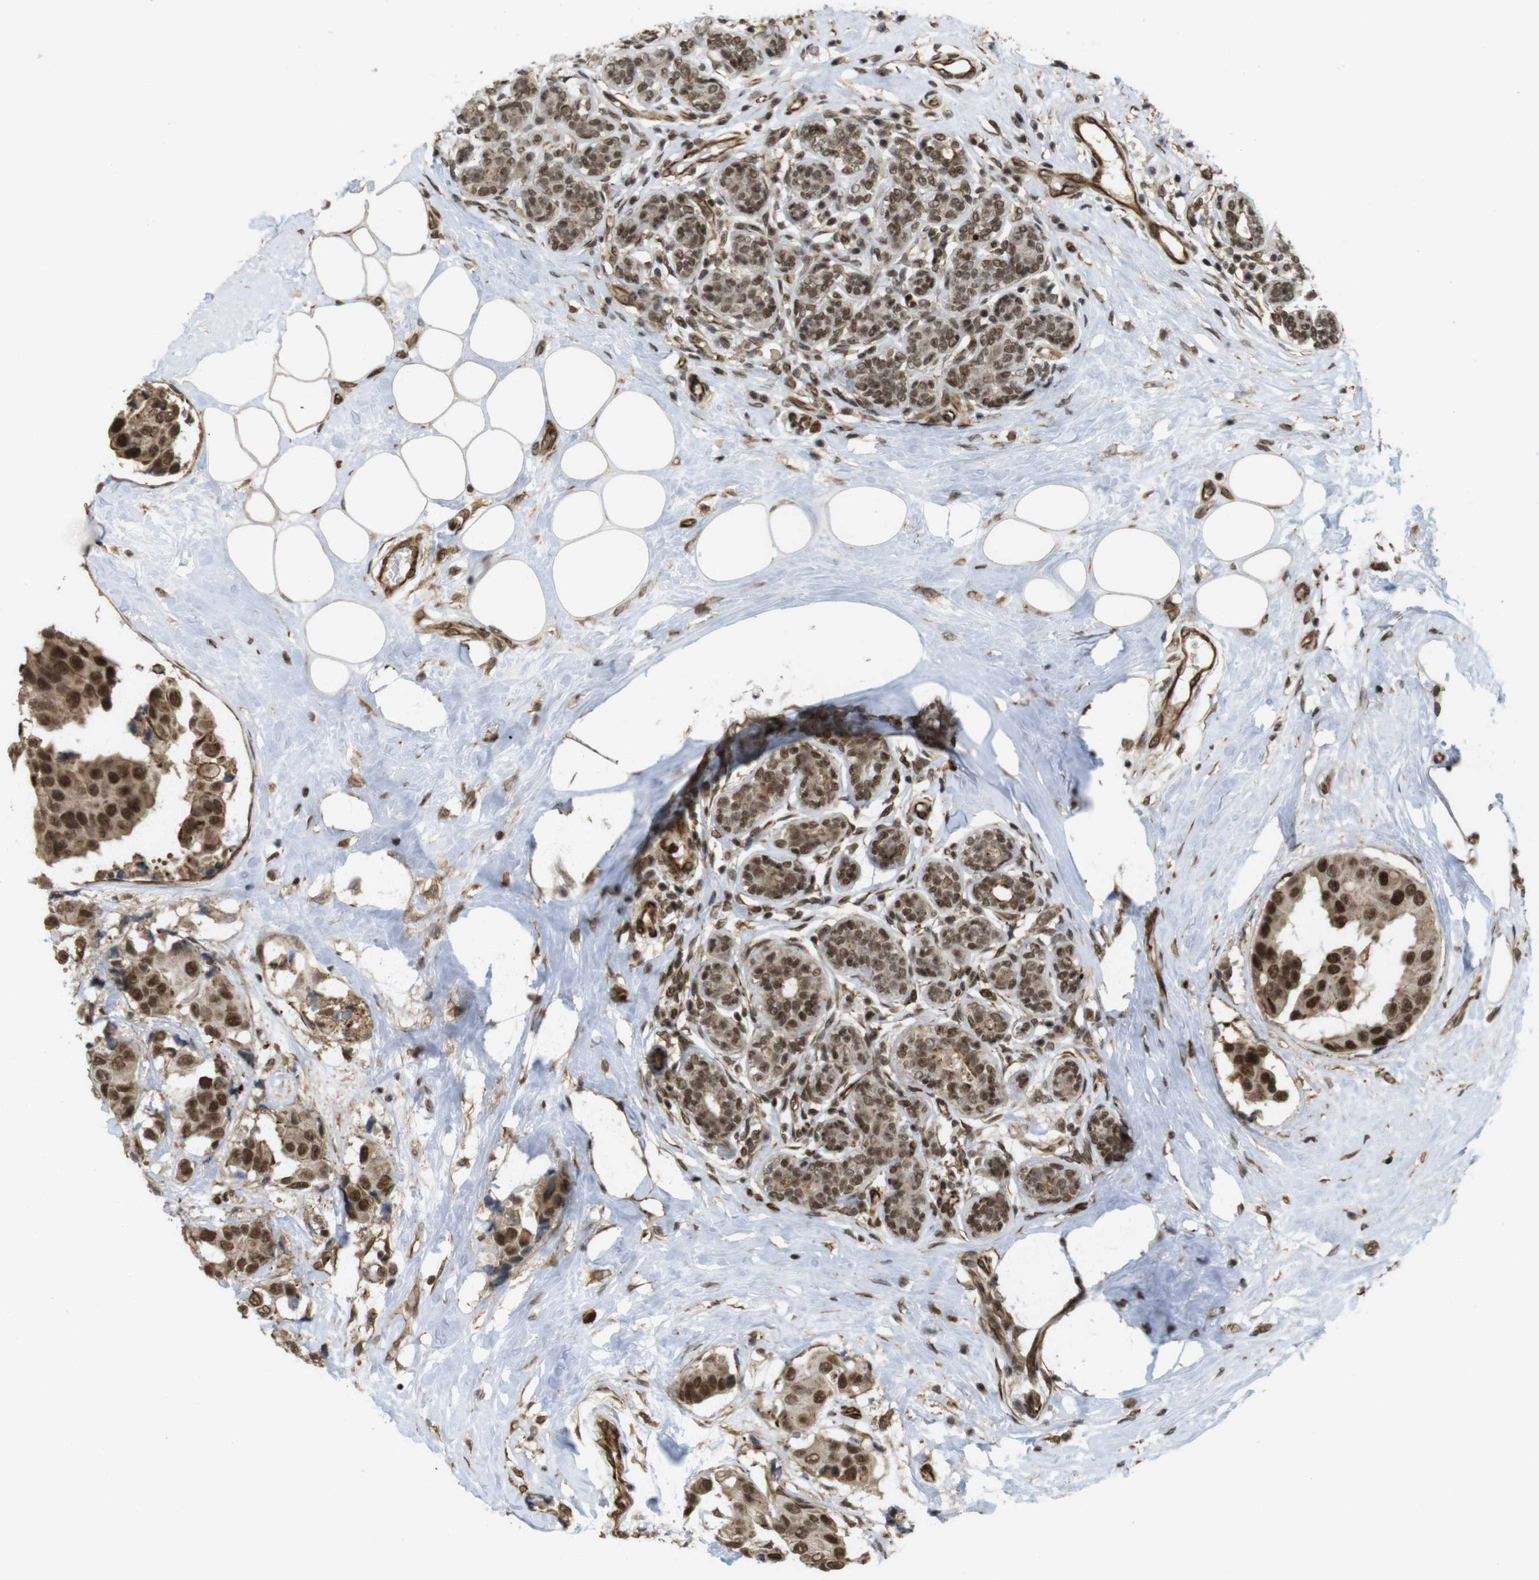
{"staining": {"intensity": "strong", "quantity": ">75%", "location": "cytoplasmic/membranous,nuclear"}, "tissue": "breast cancer", "cell_type": "Tumor cells", "image_type": "cancer", "snomed": [{"axis": "morphology", "description": "Normal tissue, NOS"}, {"axis": "morphology", "description": "Duct carcinoma"}, {"axis": "topography", "description": "Breast"}], "caption": "Infiltrating ductal carcinoma (breast) tissue reveals strong cytoplasmic/membranous and nuclear expression in about >75% of tumor cells, visualized by immunohistochemistry.", "gene": "SP2", "patient": {"sex": "female", "age": 39}}